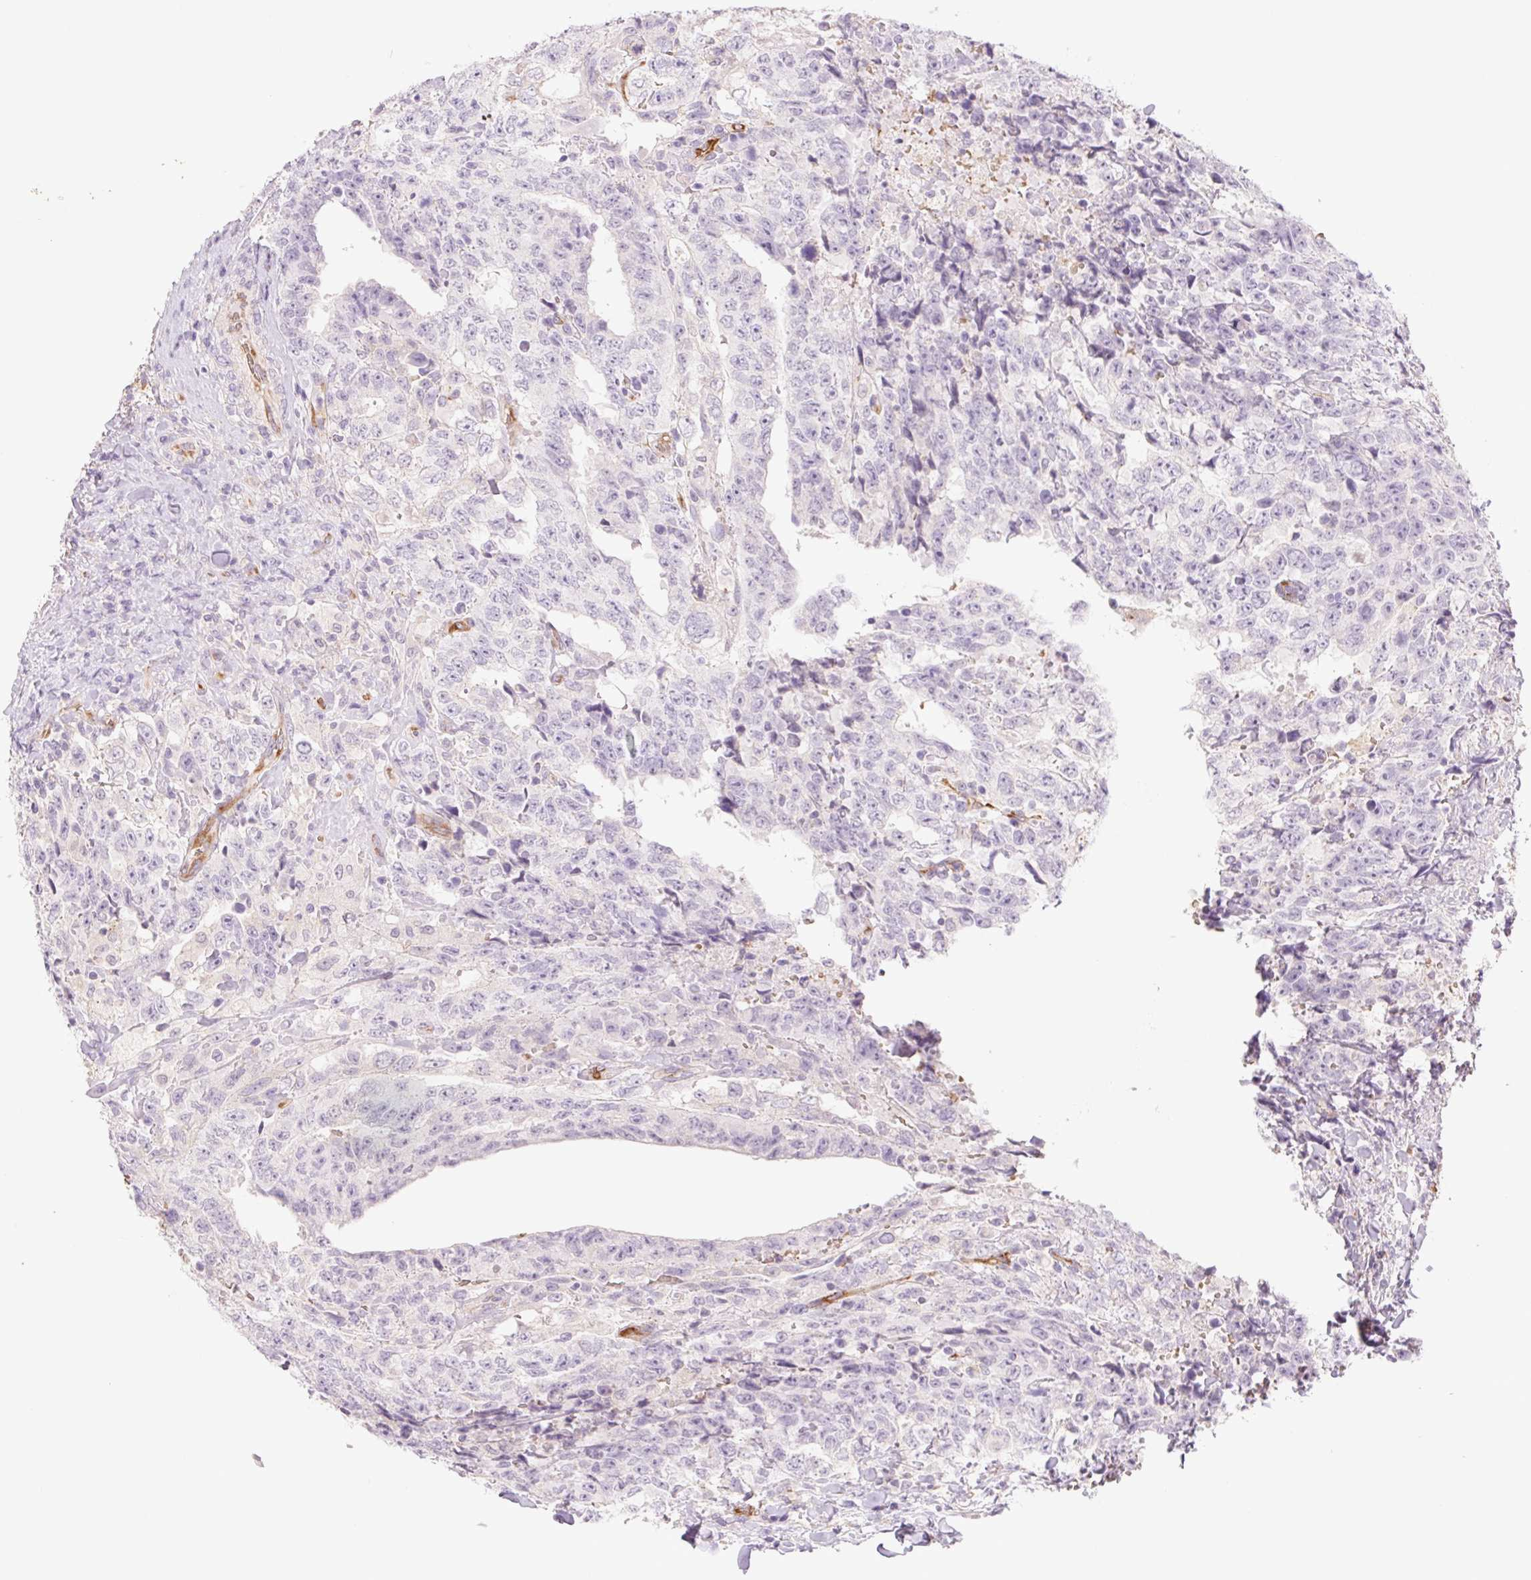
{"staining": {"intensity": "negative", "quantity": "none", "location": "none"}, "tissue": "testis cancer", "cell_type": "Tumor cells", "image_type": "cancer", "snomed": [{"axis": "morphology", "description": "Carcinoma, Embryonal, NOS"}, {"axis": "topography", "description": "Testis"}], "caption": "DAB immunohistochemical staining of human testis cancer reveals no significant expression in tumor cells.", "gene": "IGFL3", "patient": {"sex": "male", "age": 24}}